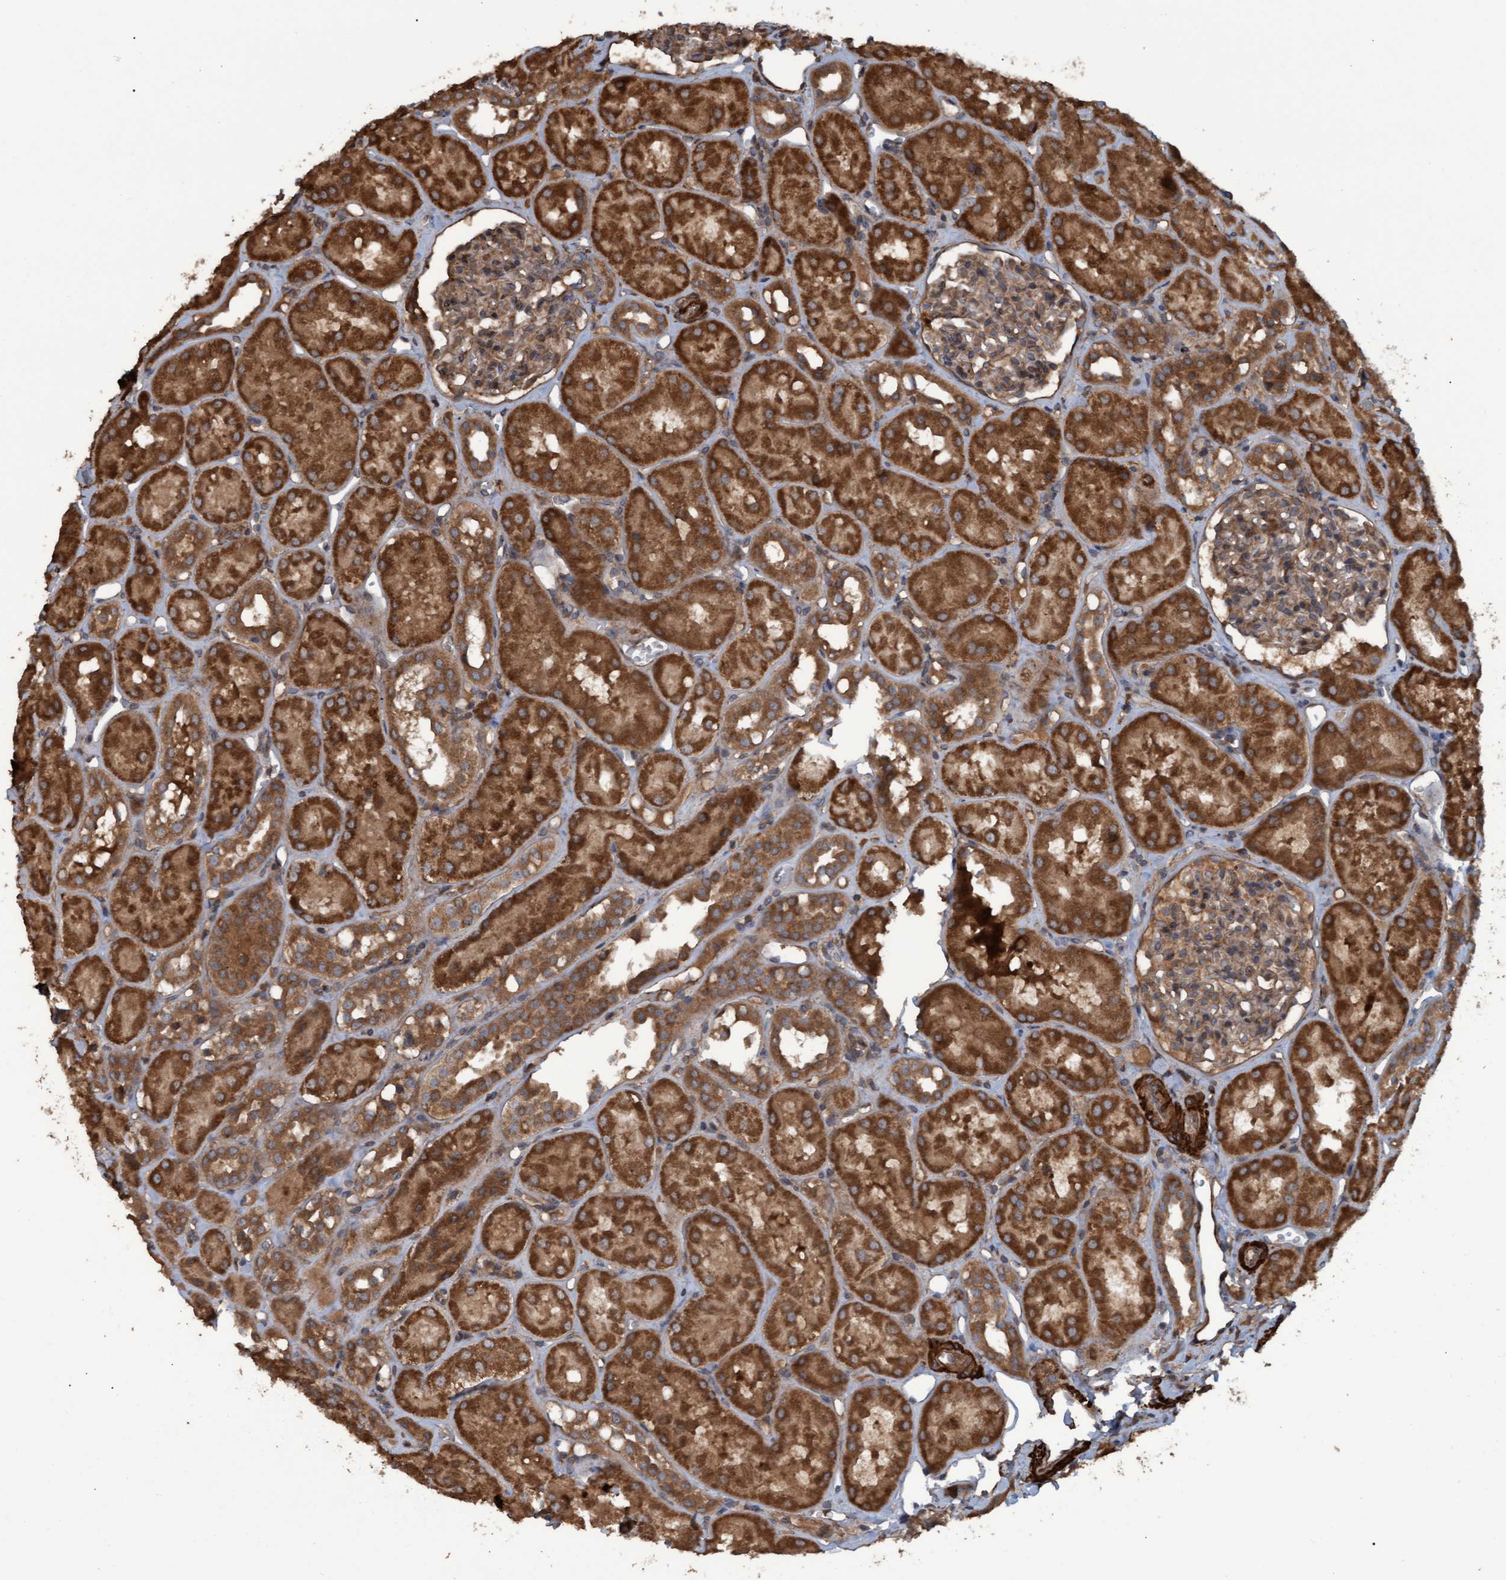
{"staining": {"intensity": "moderate", "quantity": ">75%", "location": "cytoplasmic/membranous"}, "tissue": "kidney", "cell_type": "Cells in glomeruli", "image_type": "normal", "snomed": [{"axis": "morphology", "description": "Normal tissue, NOS"}, {"axis": "topography", "description": "Kidney"}], "caption": "Cells in glomeruli demonstrate medium levels of moderate cytoplasmic/membranous expression in approximately >75% of cells in benign kidney.", "gene": "GGT6", "patient": {"sex": "male", "age": 16}}